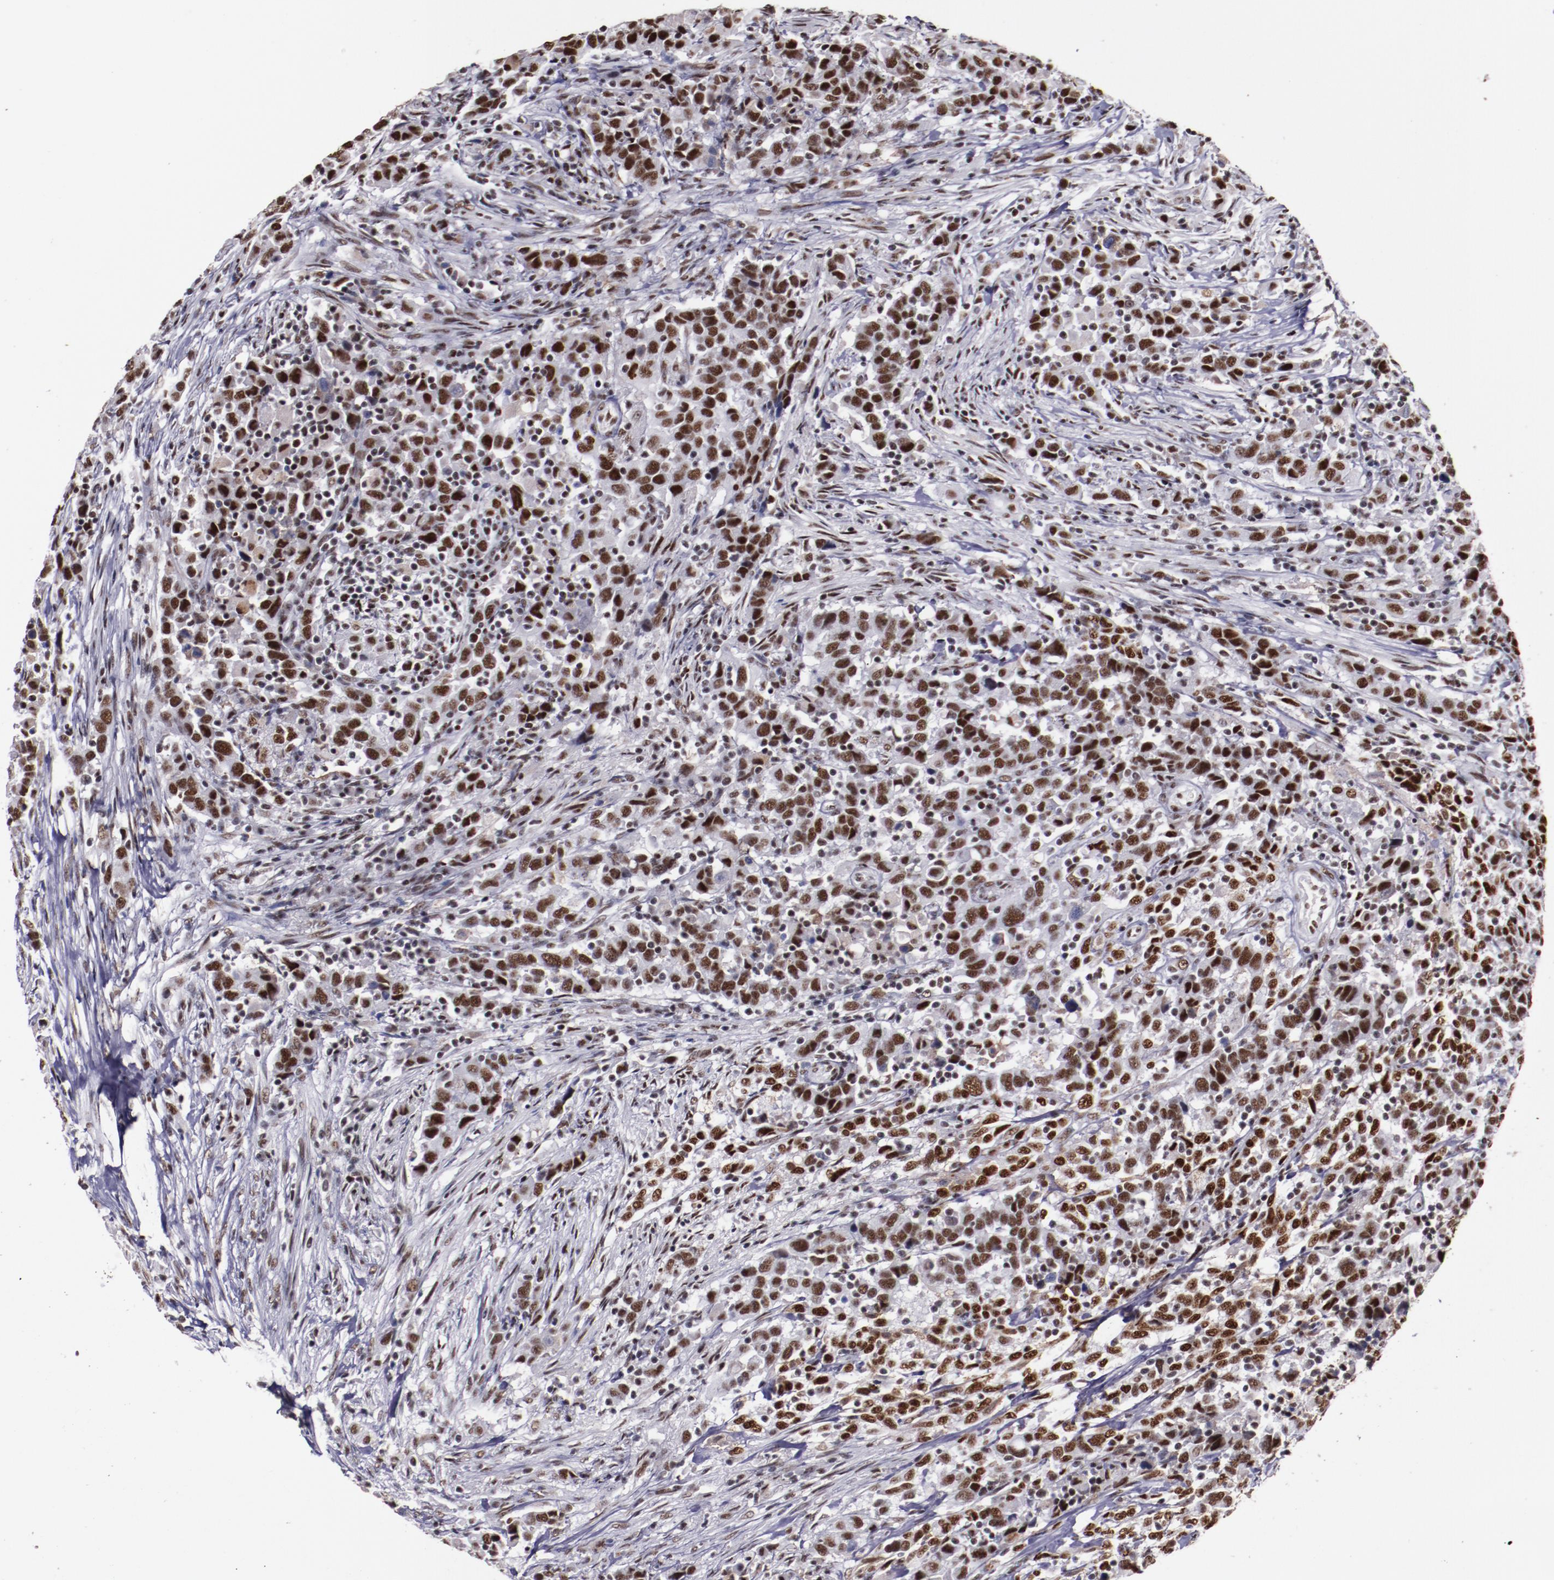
{"staining": {"intensity": "moderate", "quantity": ">75%", "location": "nuclear"}, "tissue": "urothelial cancer", "cell_type": "Tumor cells", "image_type": "cancer", "snomed": [{"axis": "morphology", "description": "Urothelial carcinoma, High grade"}, {"axis": "topography", "description": "Urinary bladder"}], "caption": "High-magnification brightfield microscopy of high-grade urothelial carcinoma stained with DAB (3,3'-diaminobenzidine) (brown) and counterstained with hematoxylin (blue). tumor cells exhibit moderate nuclear expression is identified in approximately>75% of cells.", "gene": "PPP4R3A", "patient": {"sex": "male", "age": 61}}